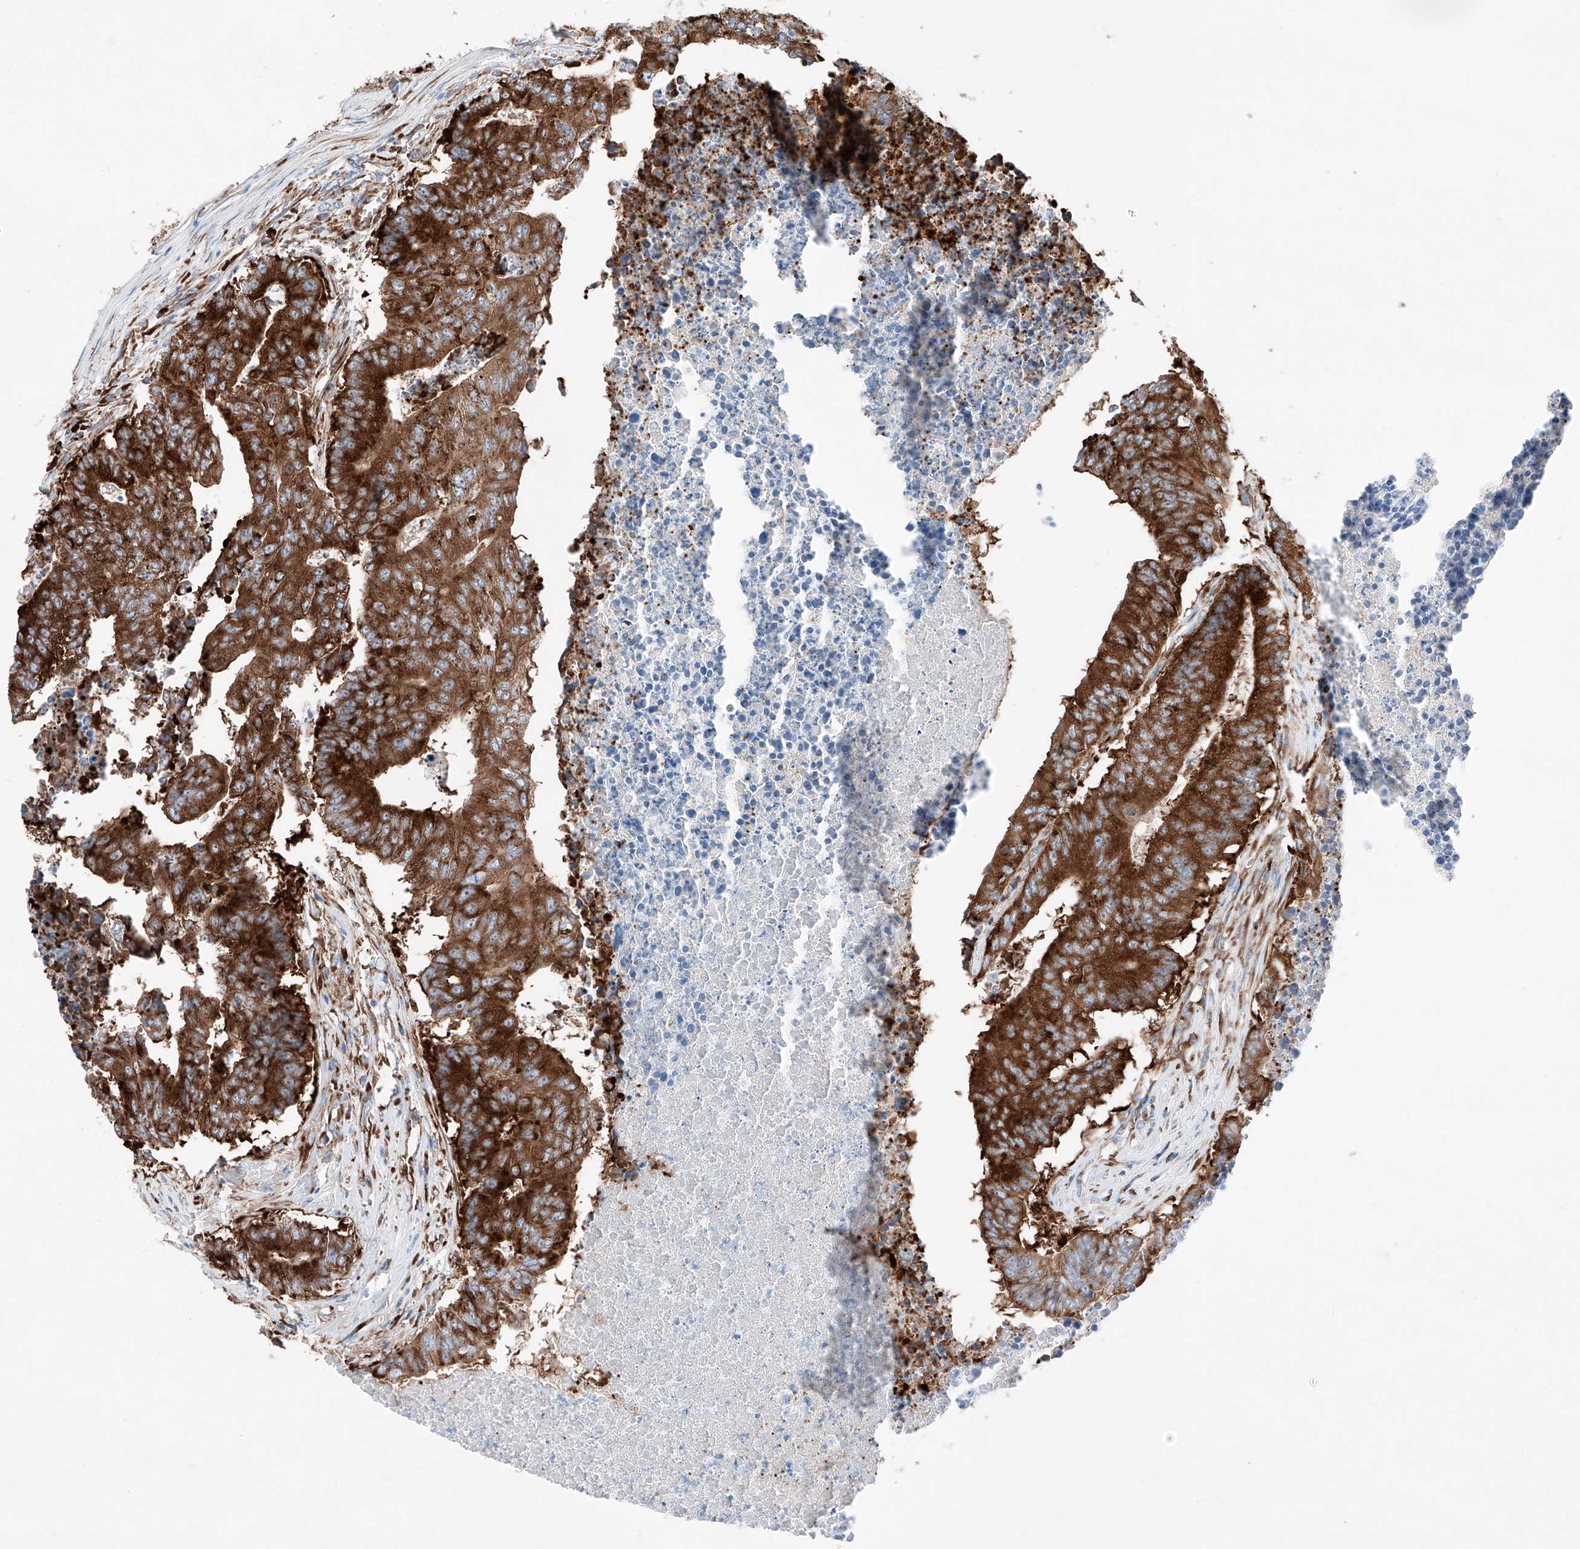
{"staining": {"intensity": "strong", "quantity": ">75%", "location": "cytoplasmic/membranous"}, "tissue": "colorectal cancer", "cell_type": "Tumor cells", "image_type": "cancer", "snomed": [{"axis": "morphology", "description": "Adenocarcinoma, NOS"}, {"axis": "topography", "description": "Colon"}], "caption": "This is a histology image of immunohistochemistry staining of colorectal cancer (adenocarcinoma), which shows strong staining in the cytoplasmic/membranous of tumor cells.", "gene": "CRELD1", "patient": {"sex": "male", "age": 87}}